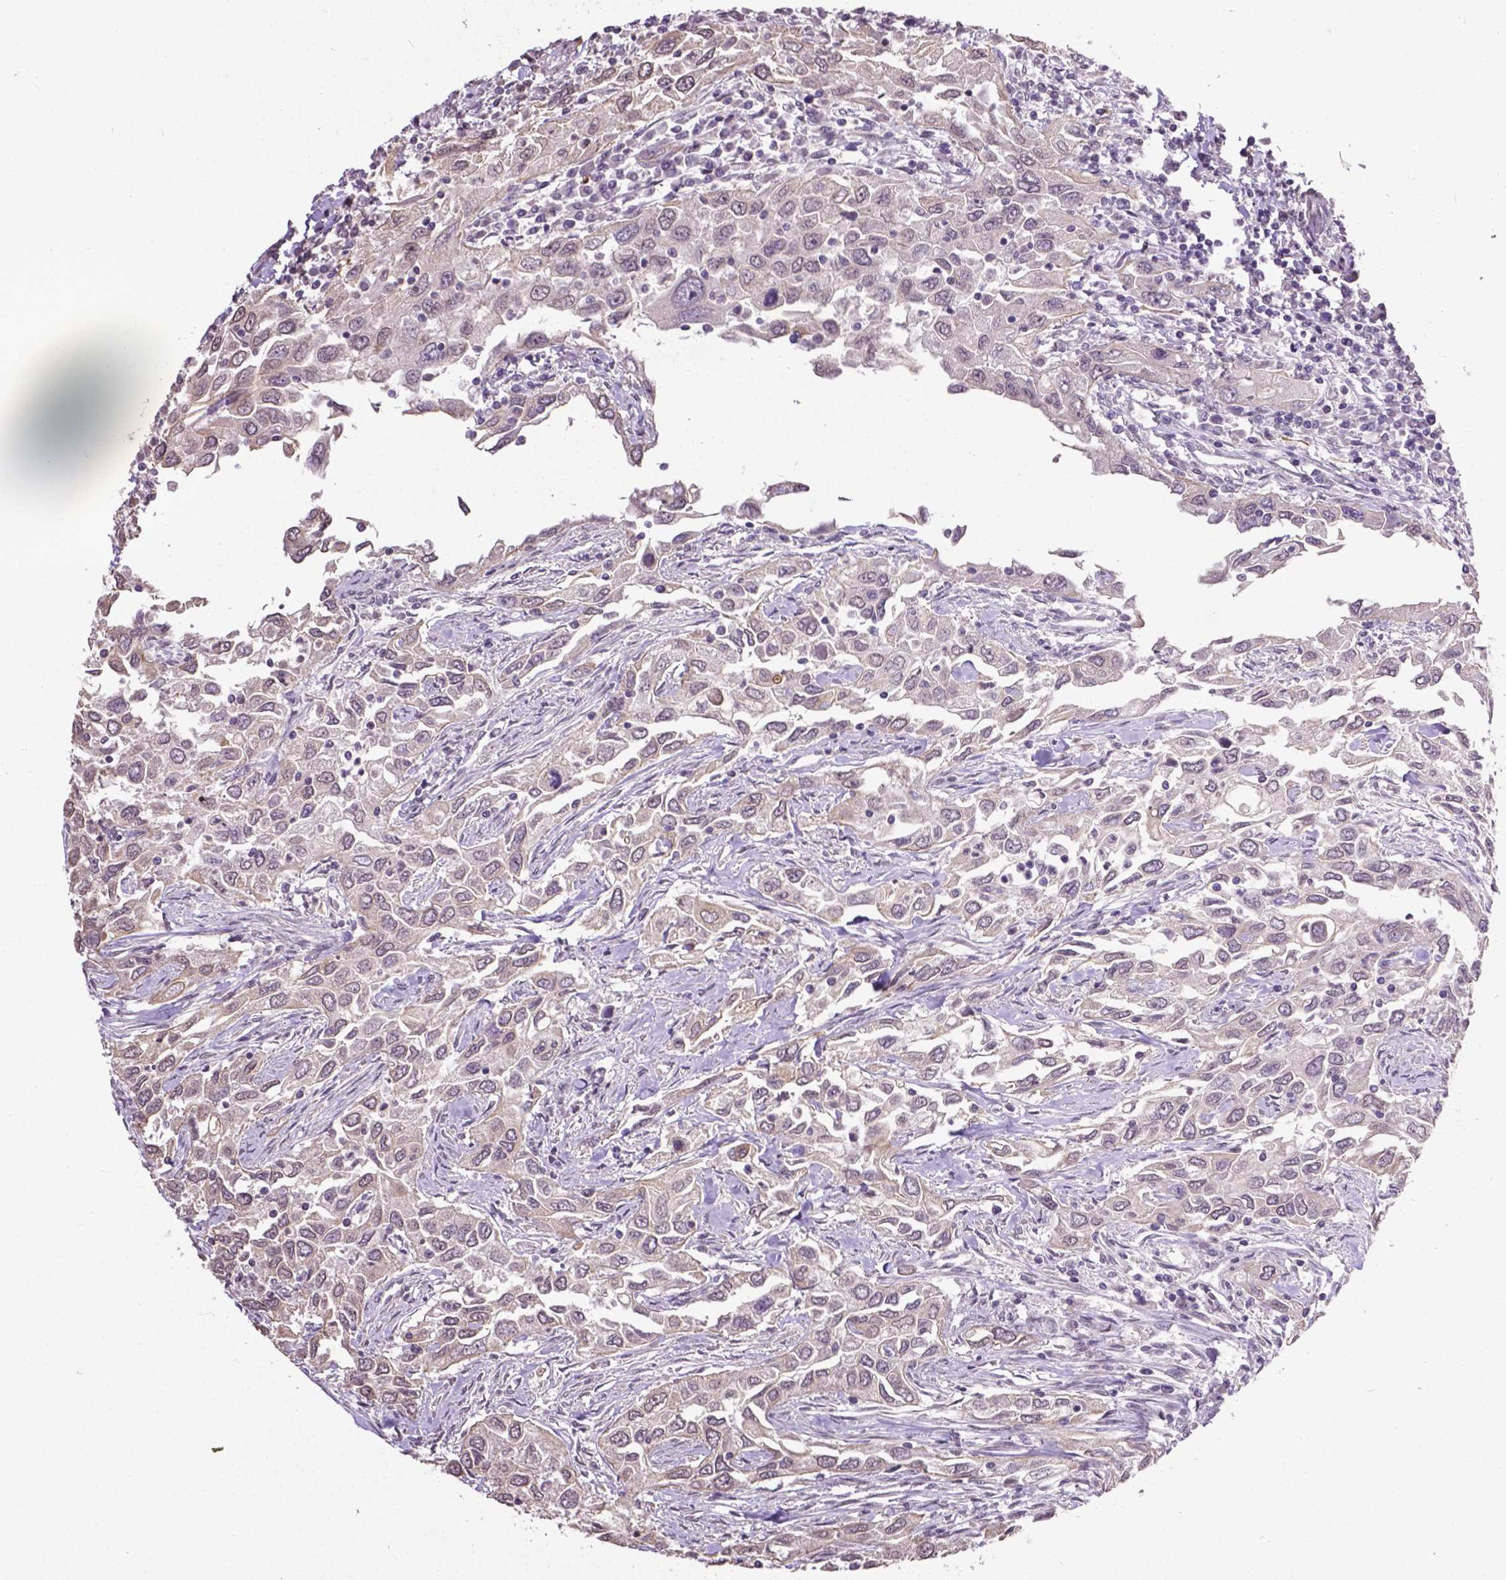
{"staining": {"intensity": "negative", "quantity": "none", "location": "none"}, "tissue": "urothelial cancer", "cell_type": "Tumor cells", "image_type": "cancer", "snomed": [{"axis": "morphology", "description": "Urothelial carcinoma, High grade"}, {"axis": "topography", "description": "Urinary bladder"}], "caption": "DAB (3,3'-diaminobenzidine) immunohistochemical staining of urothelial cancer exhibits no significant expression in tumor cells.", "gene": "GLRA2", "patient": {"sex": "male", "age": 76}}